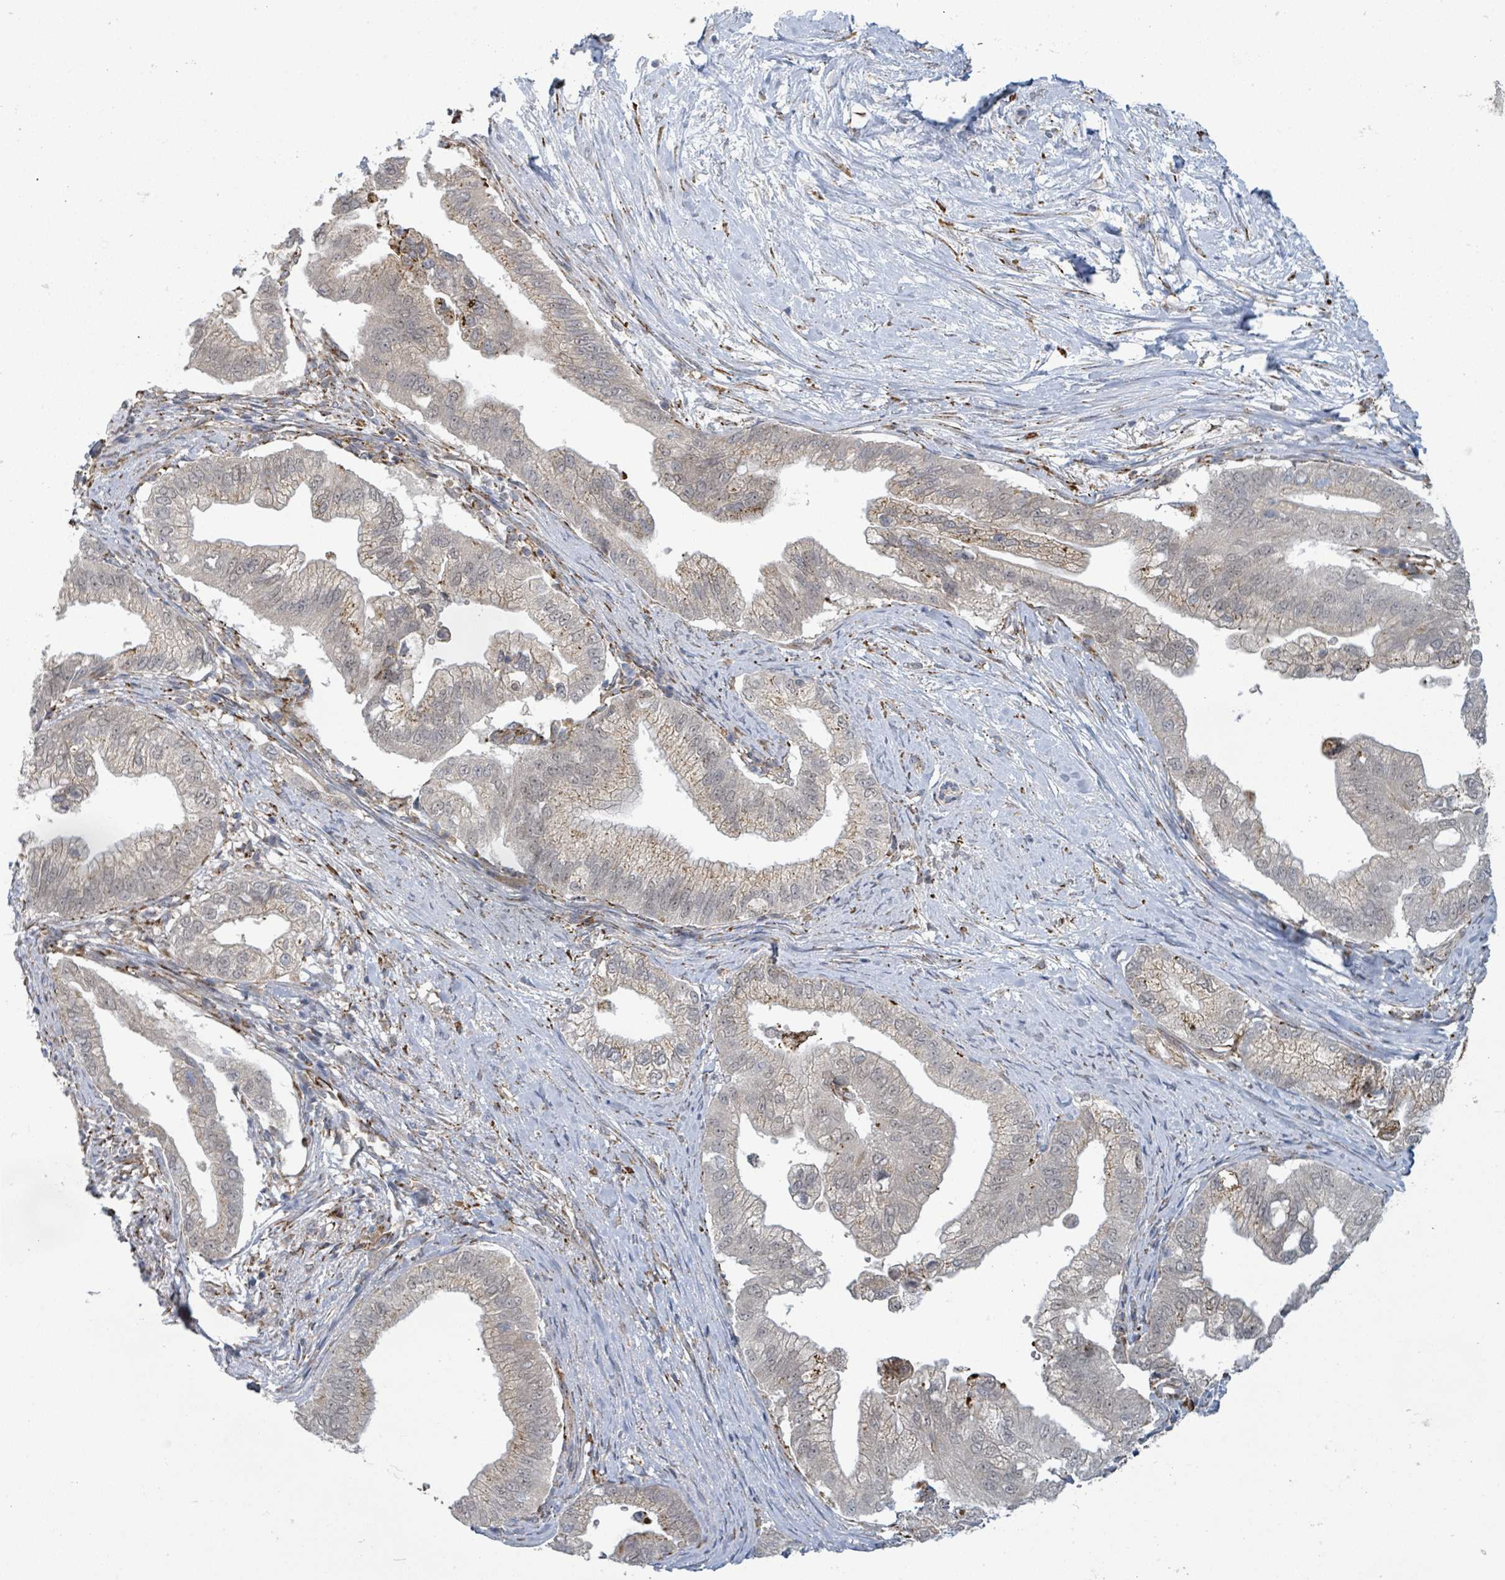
{"staining": {"intensity": "weak", "quantity": "25%-75%", "location": "cytoplasmic/membranous"}, "tissue": "pancreatic cancer", "cell_type": "Tumor cells", "image_type": "cancer", "snomed": [{"axis": "morphology", "description": "Adenocarcinoma, NOS"}, {"axis": "topography", "description": "Pancreas"}], "caption": "Immunohistochemical staining of adenocarcinoma (pancreatic) exhibits weak cytoplasmic/membranous protein positivity in approximately 25%-75% of tumor cells. (DAB (3,3'-diaminobenzidine) IHC, brown staining for protein, blue staining for nuclei).", "gene": "SHROOM2", "patient": {"sex": "male", "age": 70}}